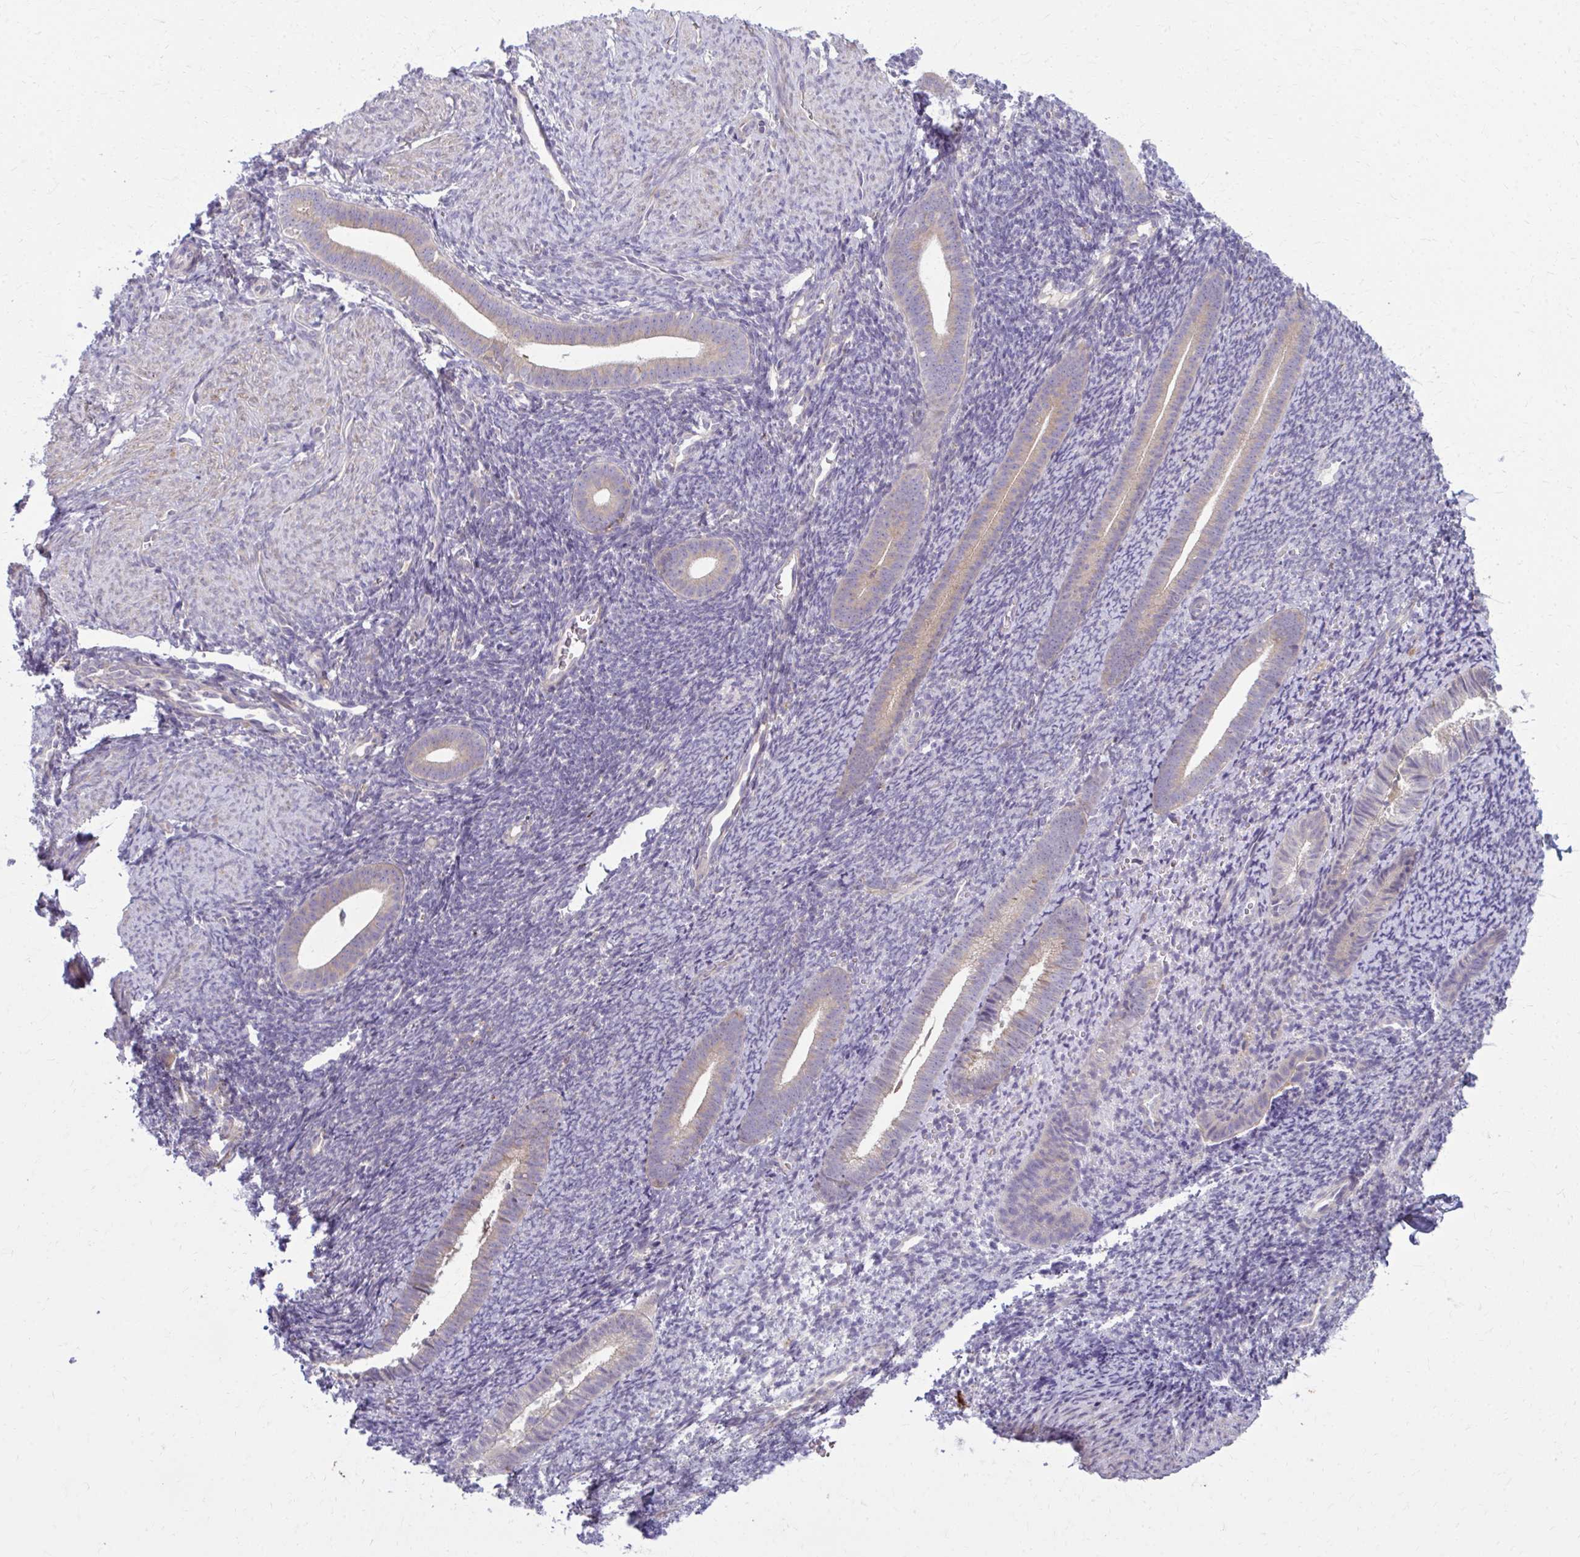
{"staining": {"intensity": "negative", "quantity": "none", "location": "none"}, "tissue": "endometrium", "cell_type": "Cells in endometrial stroma", "image_type": "normal", "snomed": [{"axis": "morphology", "description": "Normal tissue, NOS"}, {"axis": "topography", "description": "Endometrium"}], "caption": "Immunohistochemistry (IHC) micrograph of unremarkable endometrium stained for a protein (brown), which exhibits no positivity in cells in endometrial stroma. The staining is performed using DAB (3,3'-diaminobenzidine) brown chromogen with nuclei counter-stained in using hematoxylin.", "gene": "CEMP1", "patient": {"sex": "female", "age": 39}}